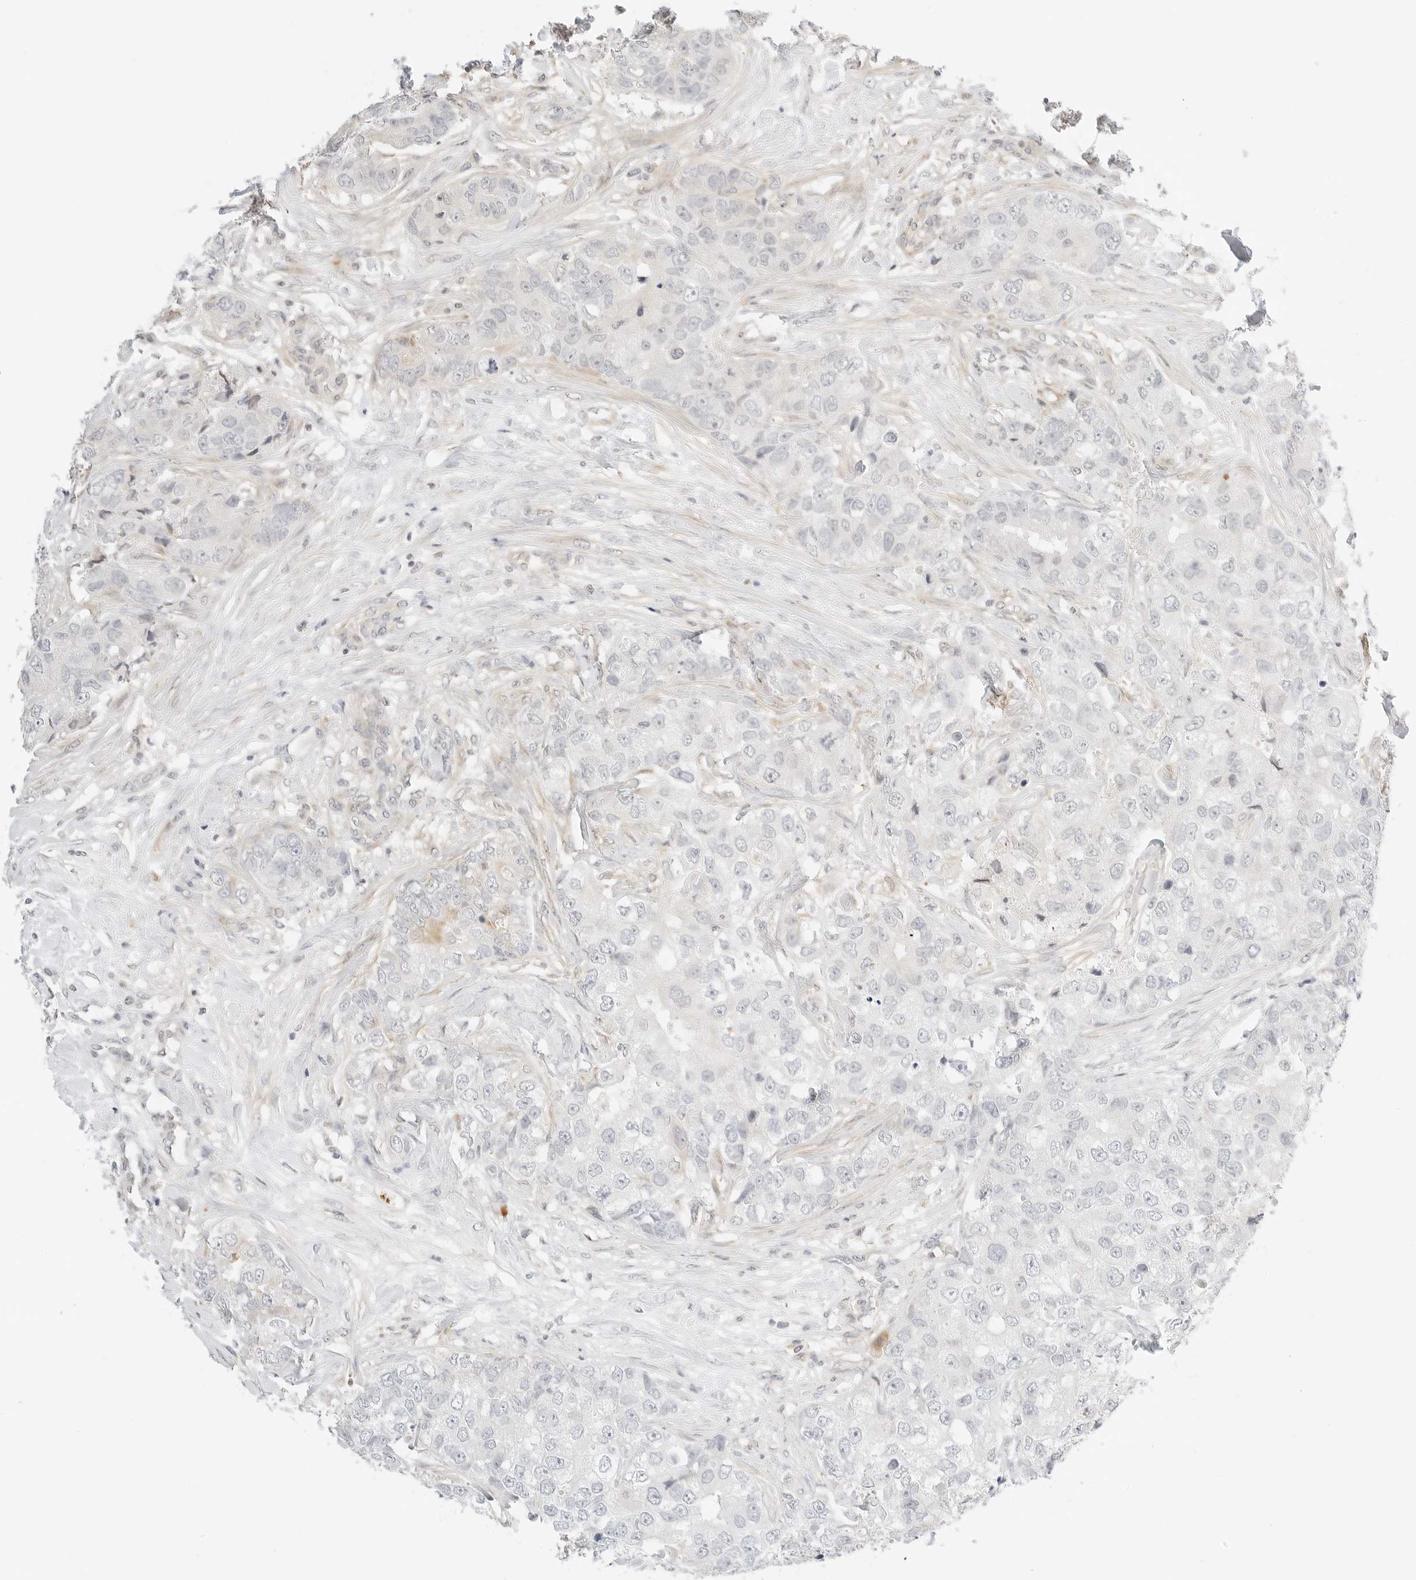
{"staining": {"intensity": "negative", "quantity": "none", "location": "none"}, "tissue": "breast cancer", "cell_type": "Tumor cells", "image_type": "cancer", "snomed": [{"axis": "morphology", "description": "Duct carcinoma"}, {"axis": "topography", "description": "Breast"}], "caption": "The histopathology image demonstrates no staining of tumor cells in breast cancer. Brightfield microscopy of IHC stained with DAB (brown) and hematoxylin (blue), captured at high magnification.", "gene": "TEKT2", "patient": {"sex": "female", "age": 62}}